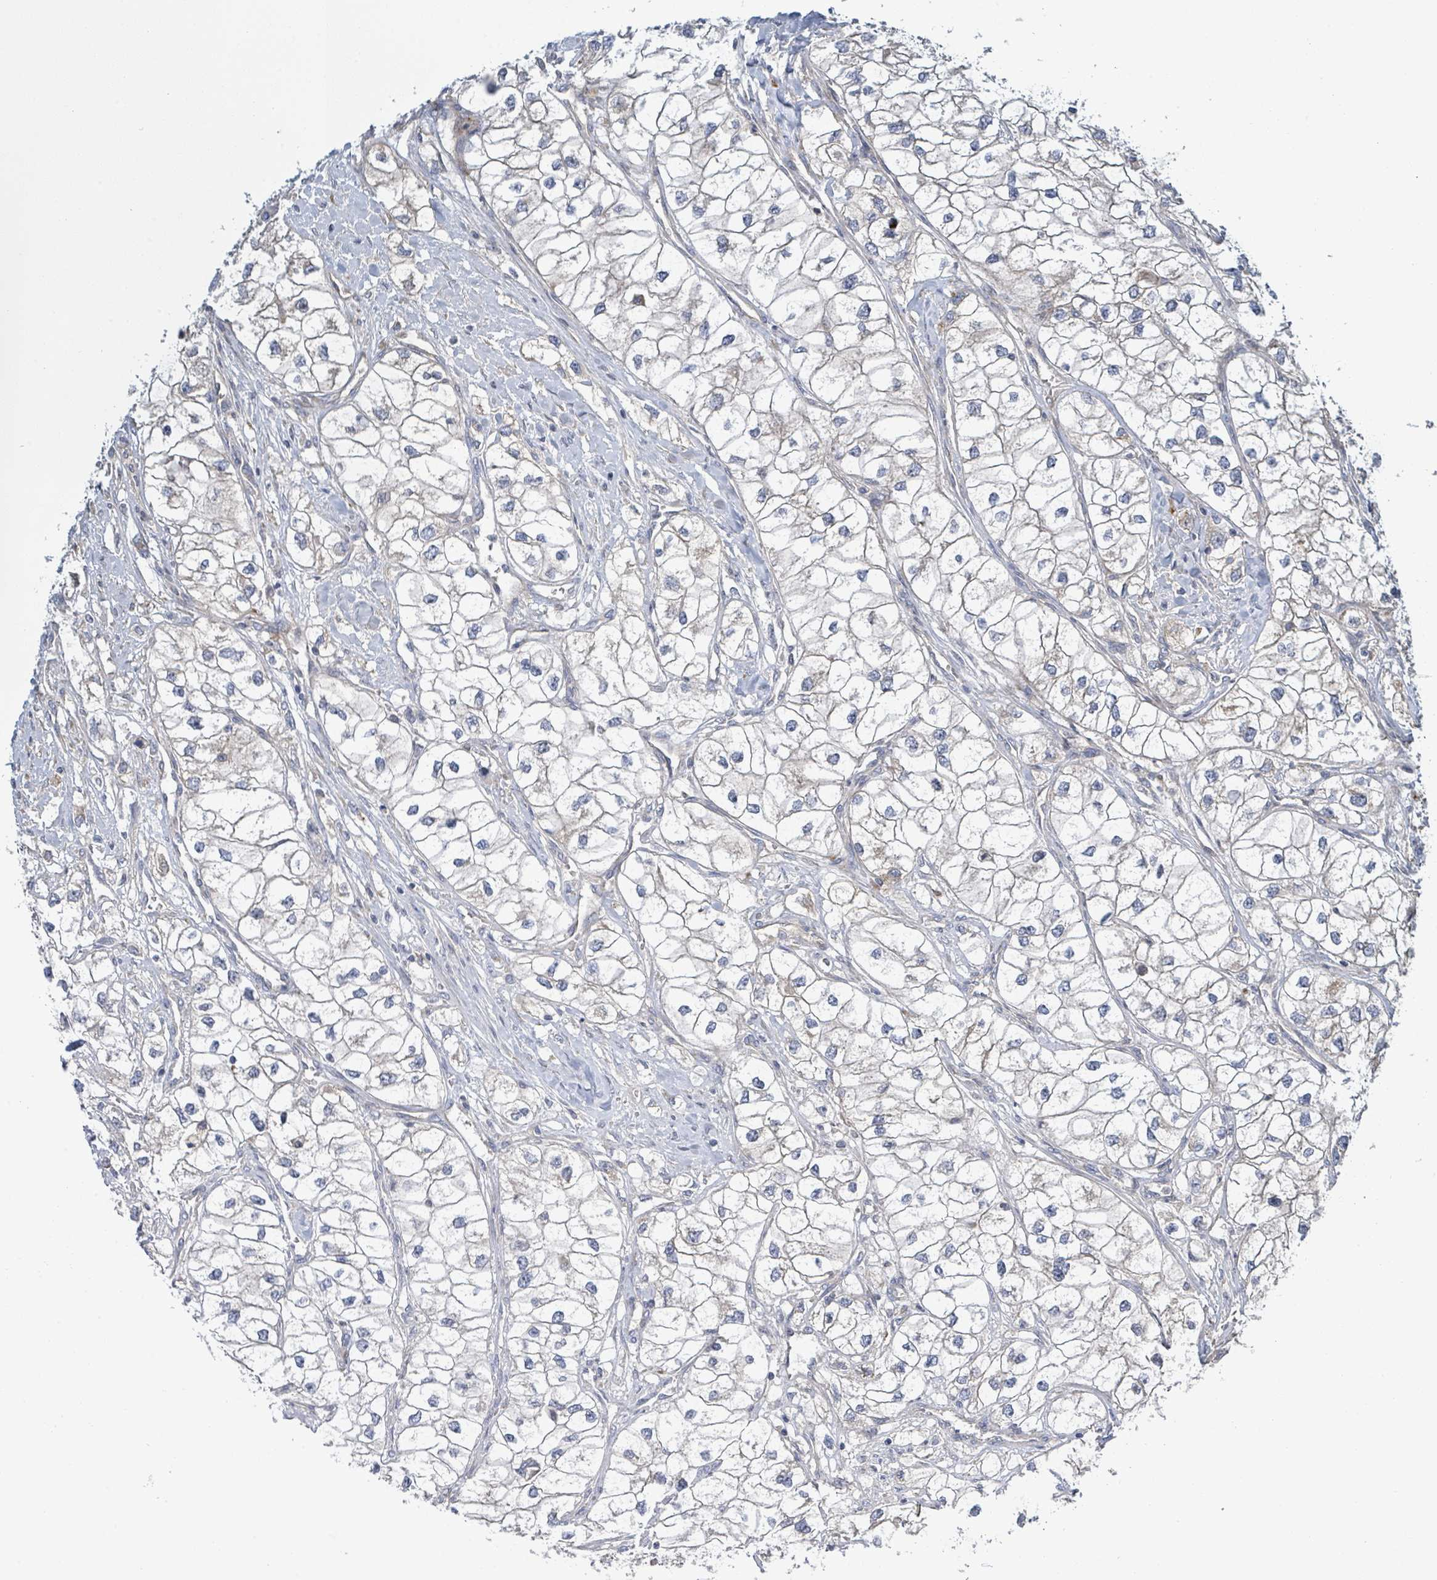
{"staining": {"intensity": "weak", "quantity": "<25%", "location": "cytoplasmic/membranous"}, "tissue": "renal cancer", "cell_type": "Tumor cells", "image_type": "cancer", "snomed": [{"axis": "morphology", "description": "Adenocarcinoma, NOS"}, {"axis": "topography", "description": "Kidney"}], "caption": "IHC of renal adenocarcinoma displays no expression in tumor cells.", "gene": "CFAP210", "patient": {"sex": "male", "age": 59}}